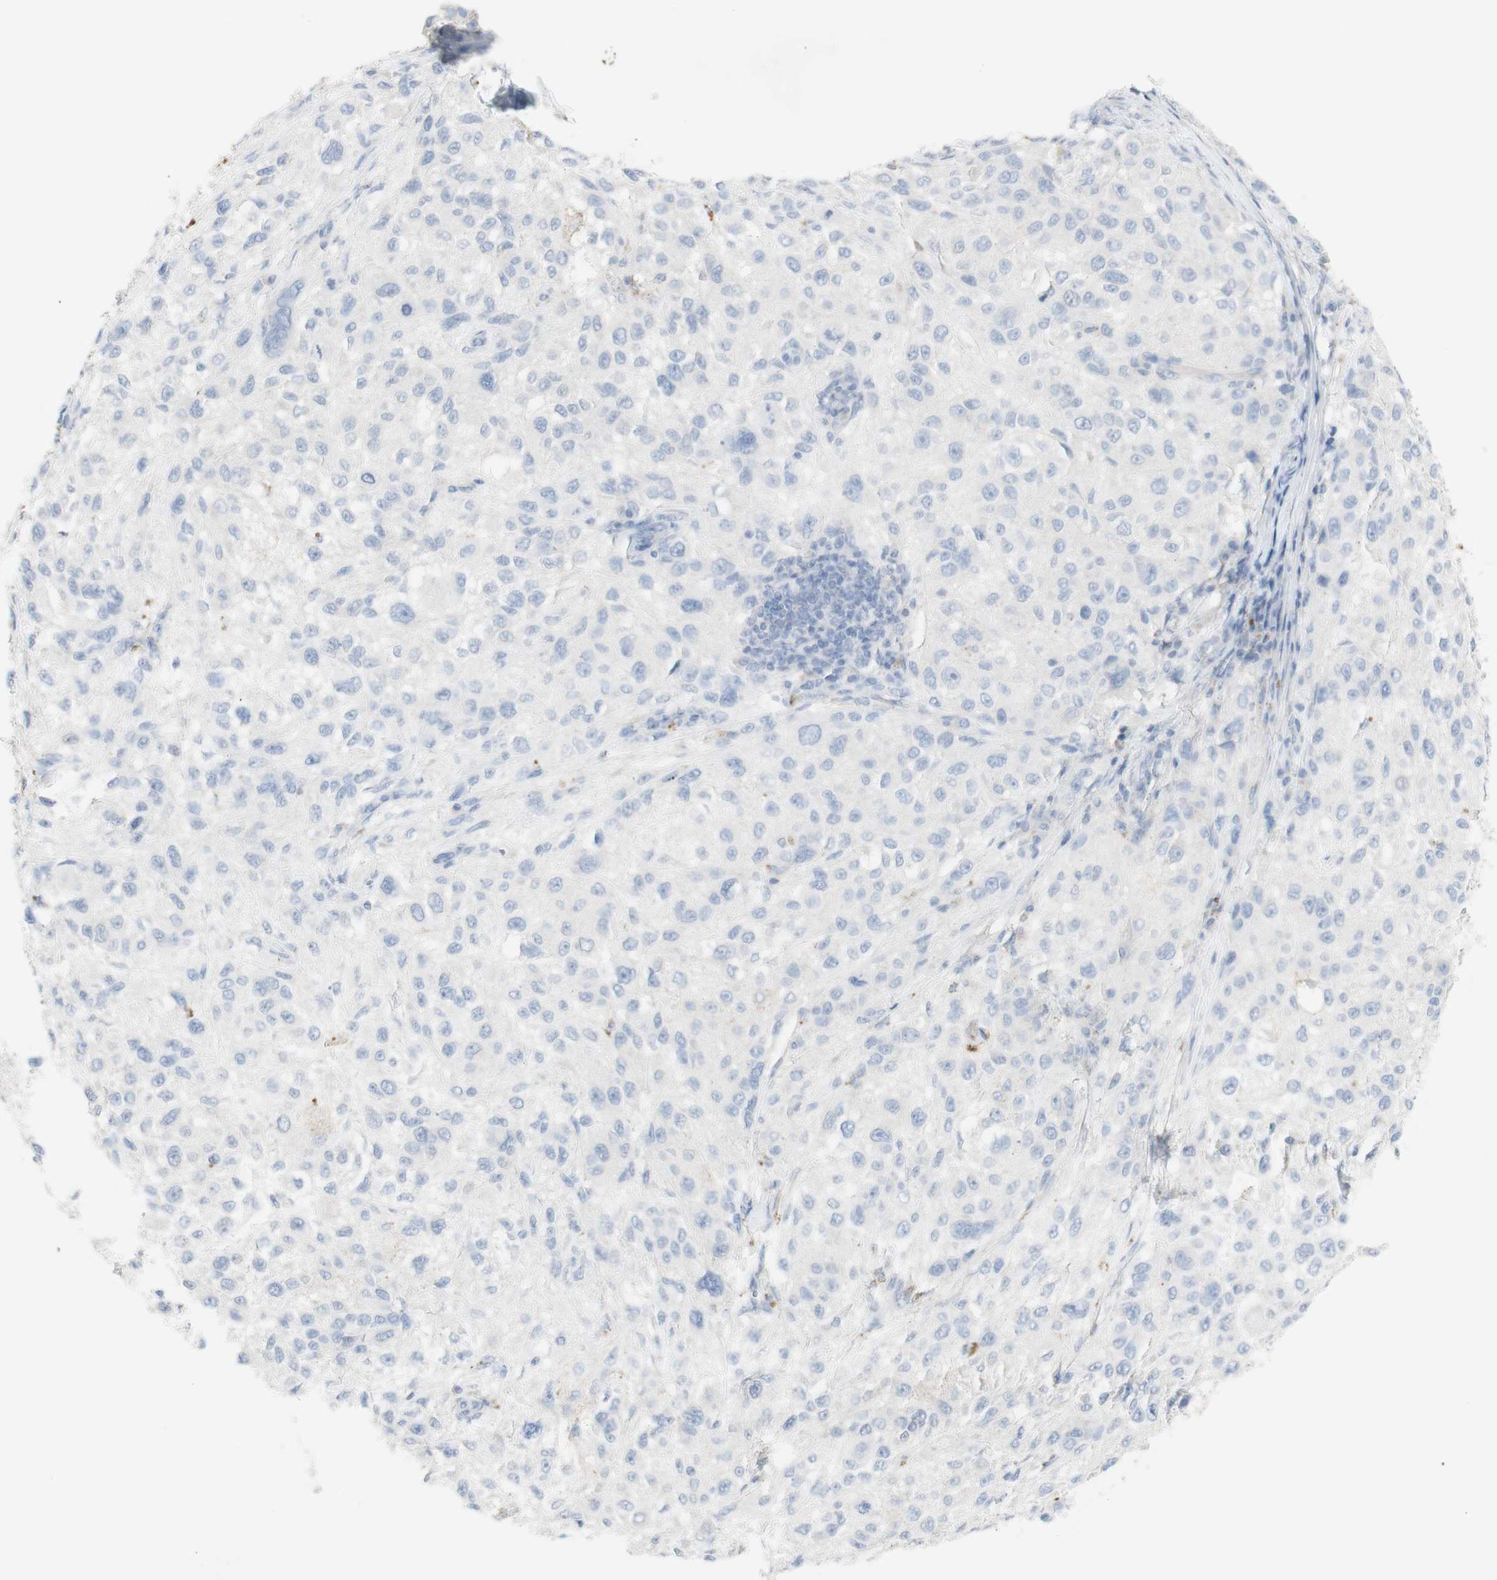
{"staining": {"intensity": "negative", "quantity": "none", "location": "none"}, "tissue": "melanoma", "cell_type": "Tumor cells", "image_type": "cancer", "snomed": [{"axis": "morphology", "description": "Necrosis, NOS"}, {"axis": "morphology", "description": "Malignant melanoma, NOS"}, {"axis": "topography", "description": "Skin"}], "caption": "Immunohistochemistry histopathology image of human melanoma stained for a protein (brown), which demonstrates no expression in tumor cells. (Brightfield microscopy of DAB (3,3'-diaminobenzidine) IHC at high magnification).", "gene": "CD207", "patient": {"sex": "female", "age": 87}}